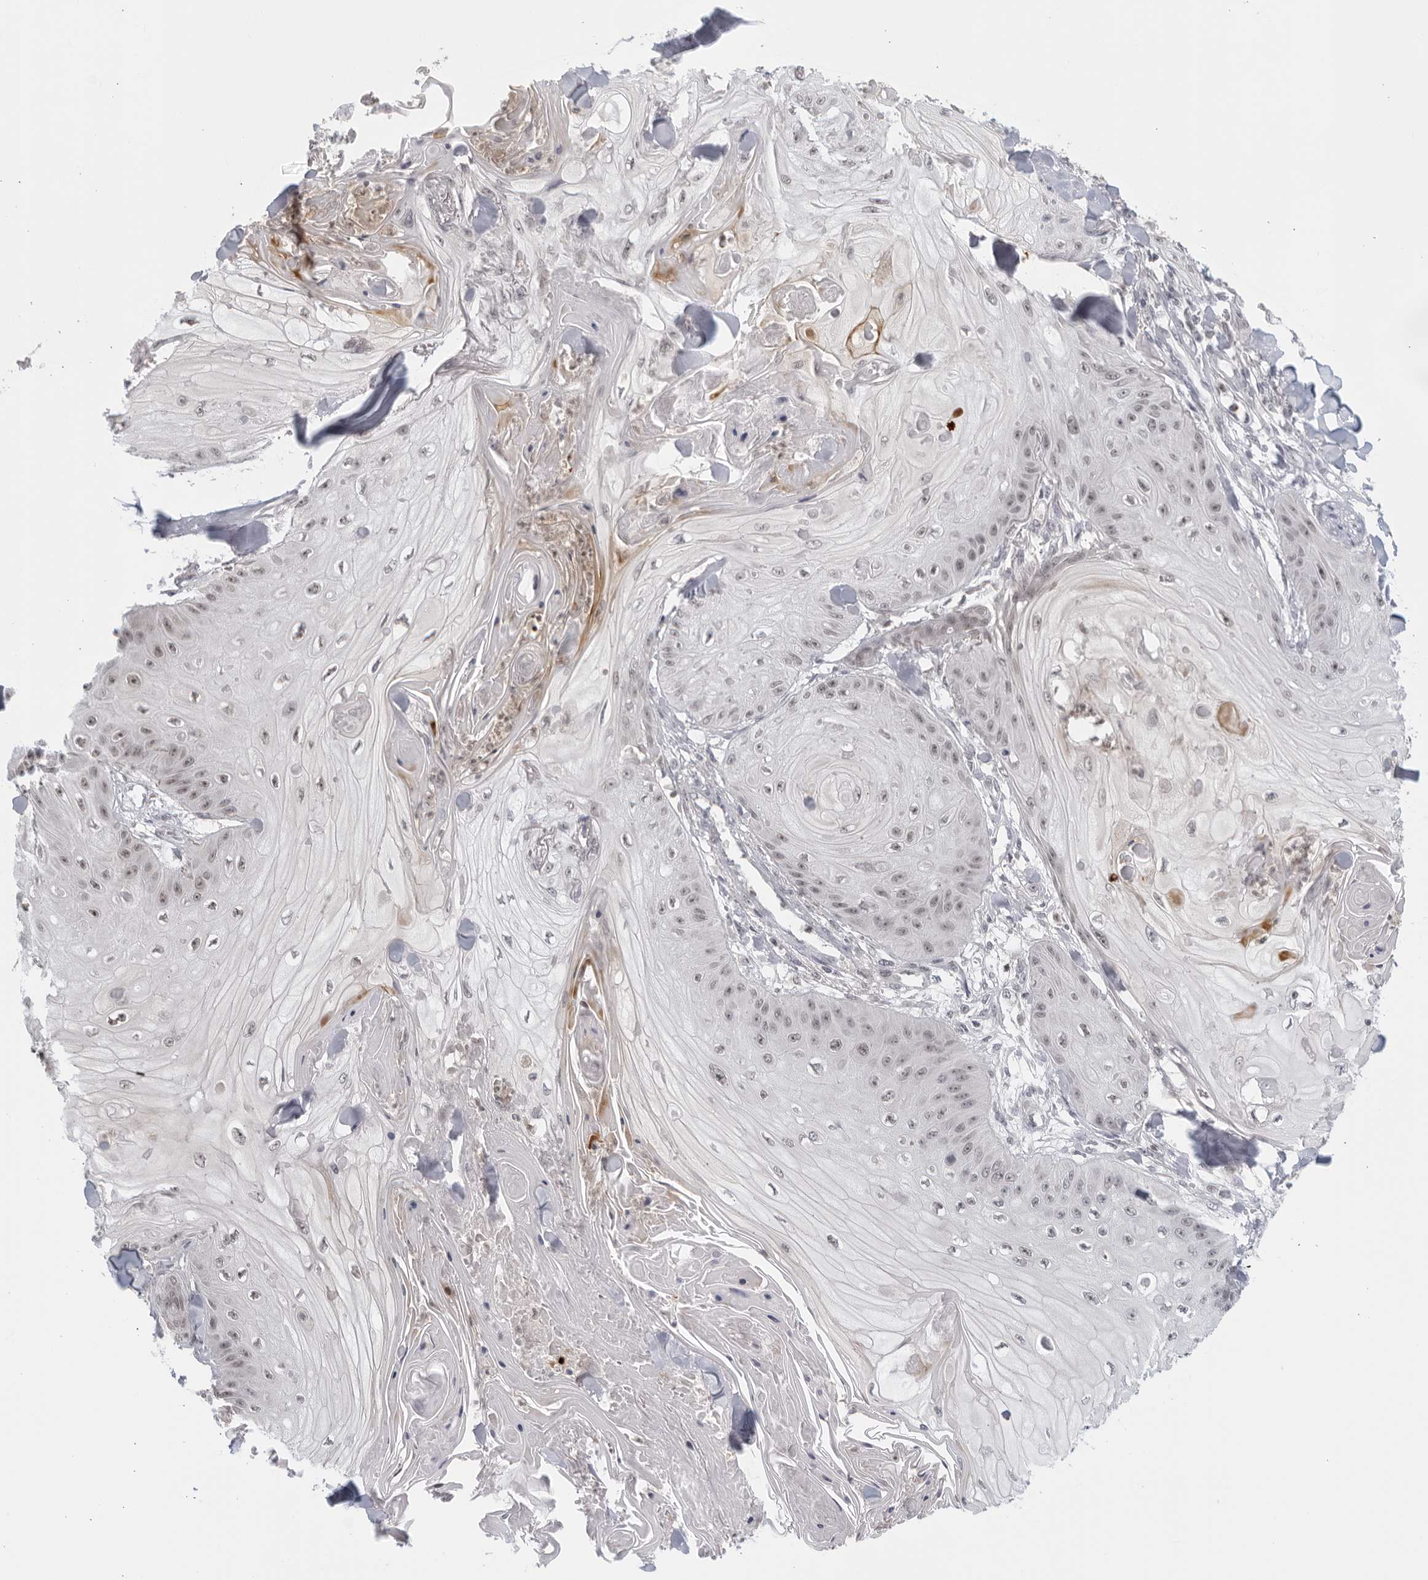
{"staining": {"intensity": "negative", "quantity": "none", "location": "none"}, "tissue": "skin cancer", "cell_type": "Tumor cells", "image_type": "cancer", "snomed": [{"axis": "morphology", "description": "Squamous cell carcinoma, NOS"}, {"axis": "topography", "description": "Skin"}], "caption": "A micrograph of skin cancer stained for a protein demonstrates no brown staining in tumor cells. The staining is performed using DAB (3,3'-diaminobenzidine) brown chromogen with nuclei counter-stained in using hematoxylin.", "gene": "RAB11FIP3", "patient": {"sex": "male", "age": 74}}